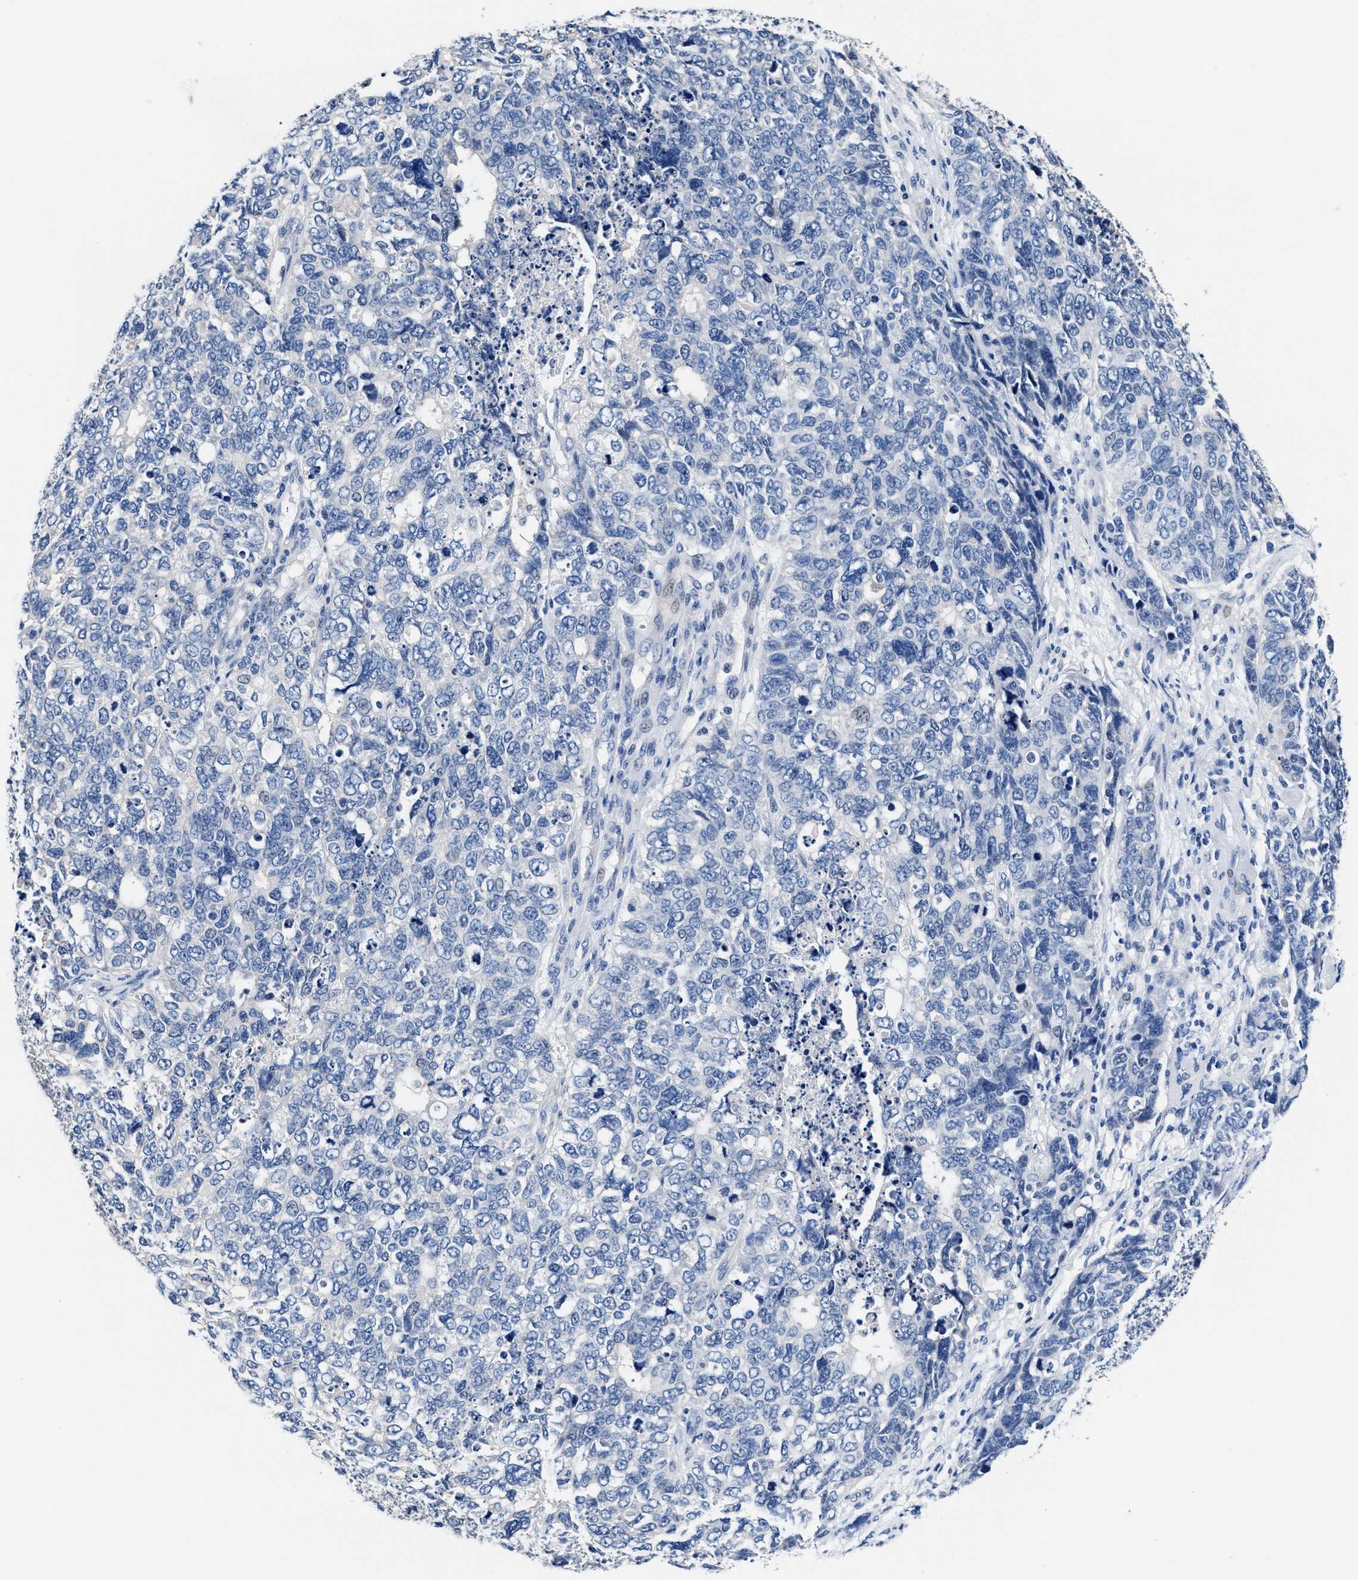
{"staining": {"intensity": "negative", "quantity": "none", "location": "none"}, "tissue": "cervical cancer", "cell_type": "Tumor cells", "image_type": "cancer", "snomed": [{"axis": "morphology", "description": "Squamous cell carcinoma, NOS"}, {"axis": "topography", "description": "Cervix"}], "caption": "Immunohistochemistry micrograph of human cervical cancer (squamous cell carcinoma) stained for a protein (brown), which exhibits no expression in tumor cells.", "gene": "GSTM1", "patient": {"sex": "female", "age": 63}}